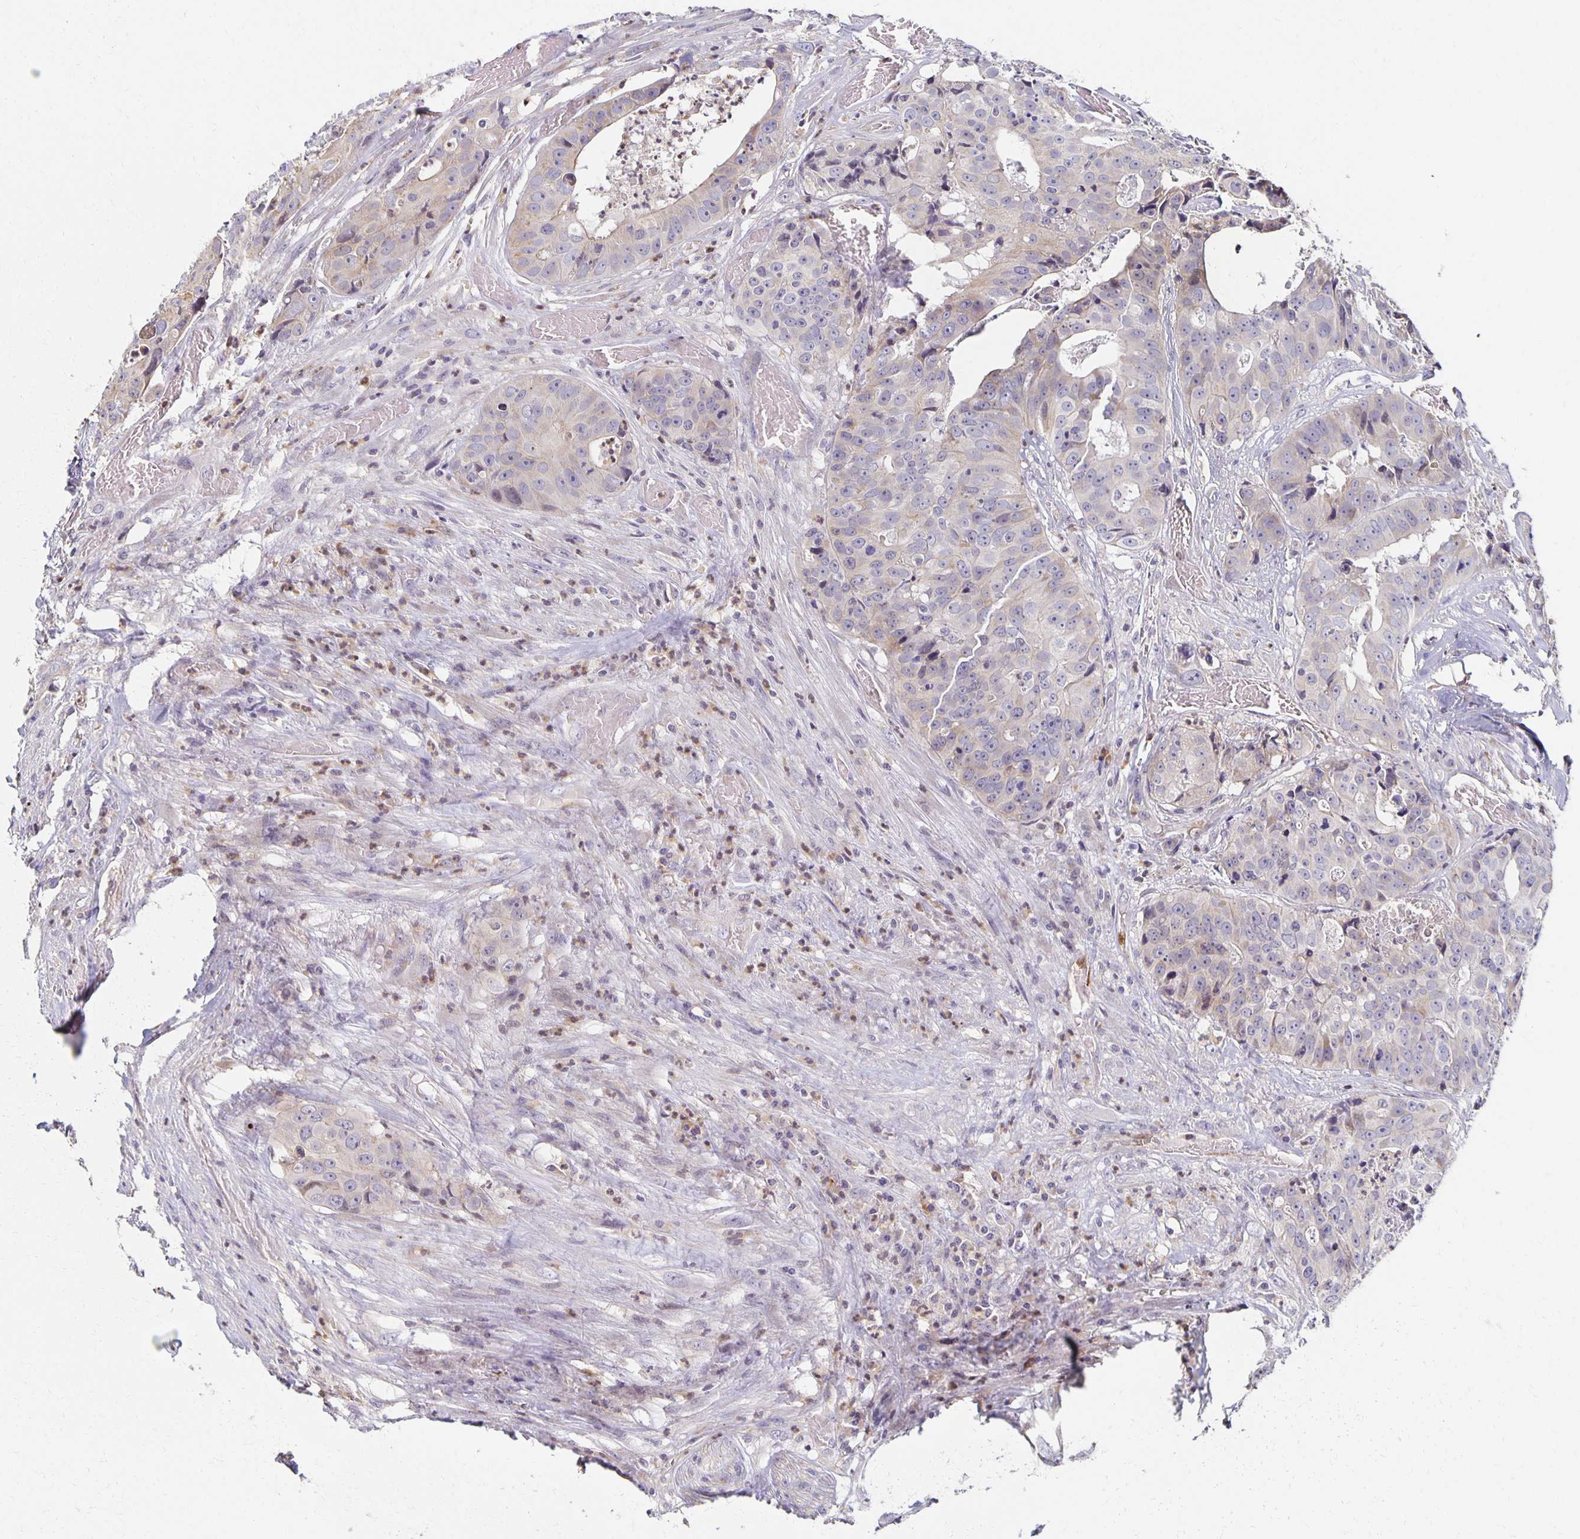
{"staining": {"intensity": "negative", "quantity": "none", "location": "none"}, "tissue": "colorectal cancer", "cell_type": "Tumor cells", "image_type": "cancer", "snomed": [{"axis": "morphology", "description": "Adenocarcinoma, NOS"}, {"axis": "topography", "description": "Rectum"}], "caption": "Tumor cells show no significant staining in adenocarcinoma (colorectal).", "gene": "SORL1", "patient": {"sex": "female", "age": 62}}